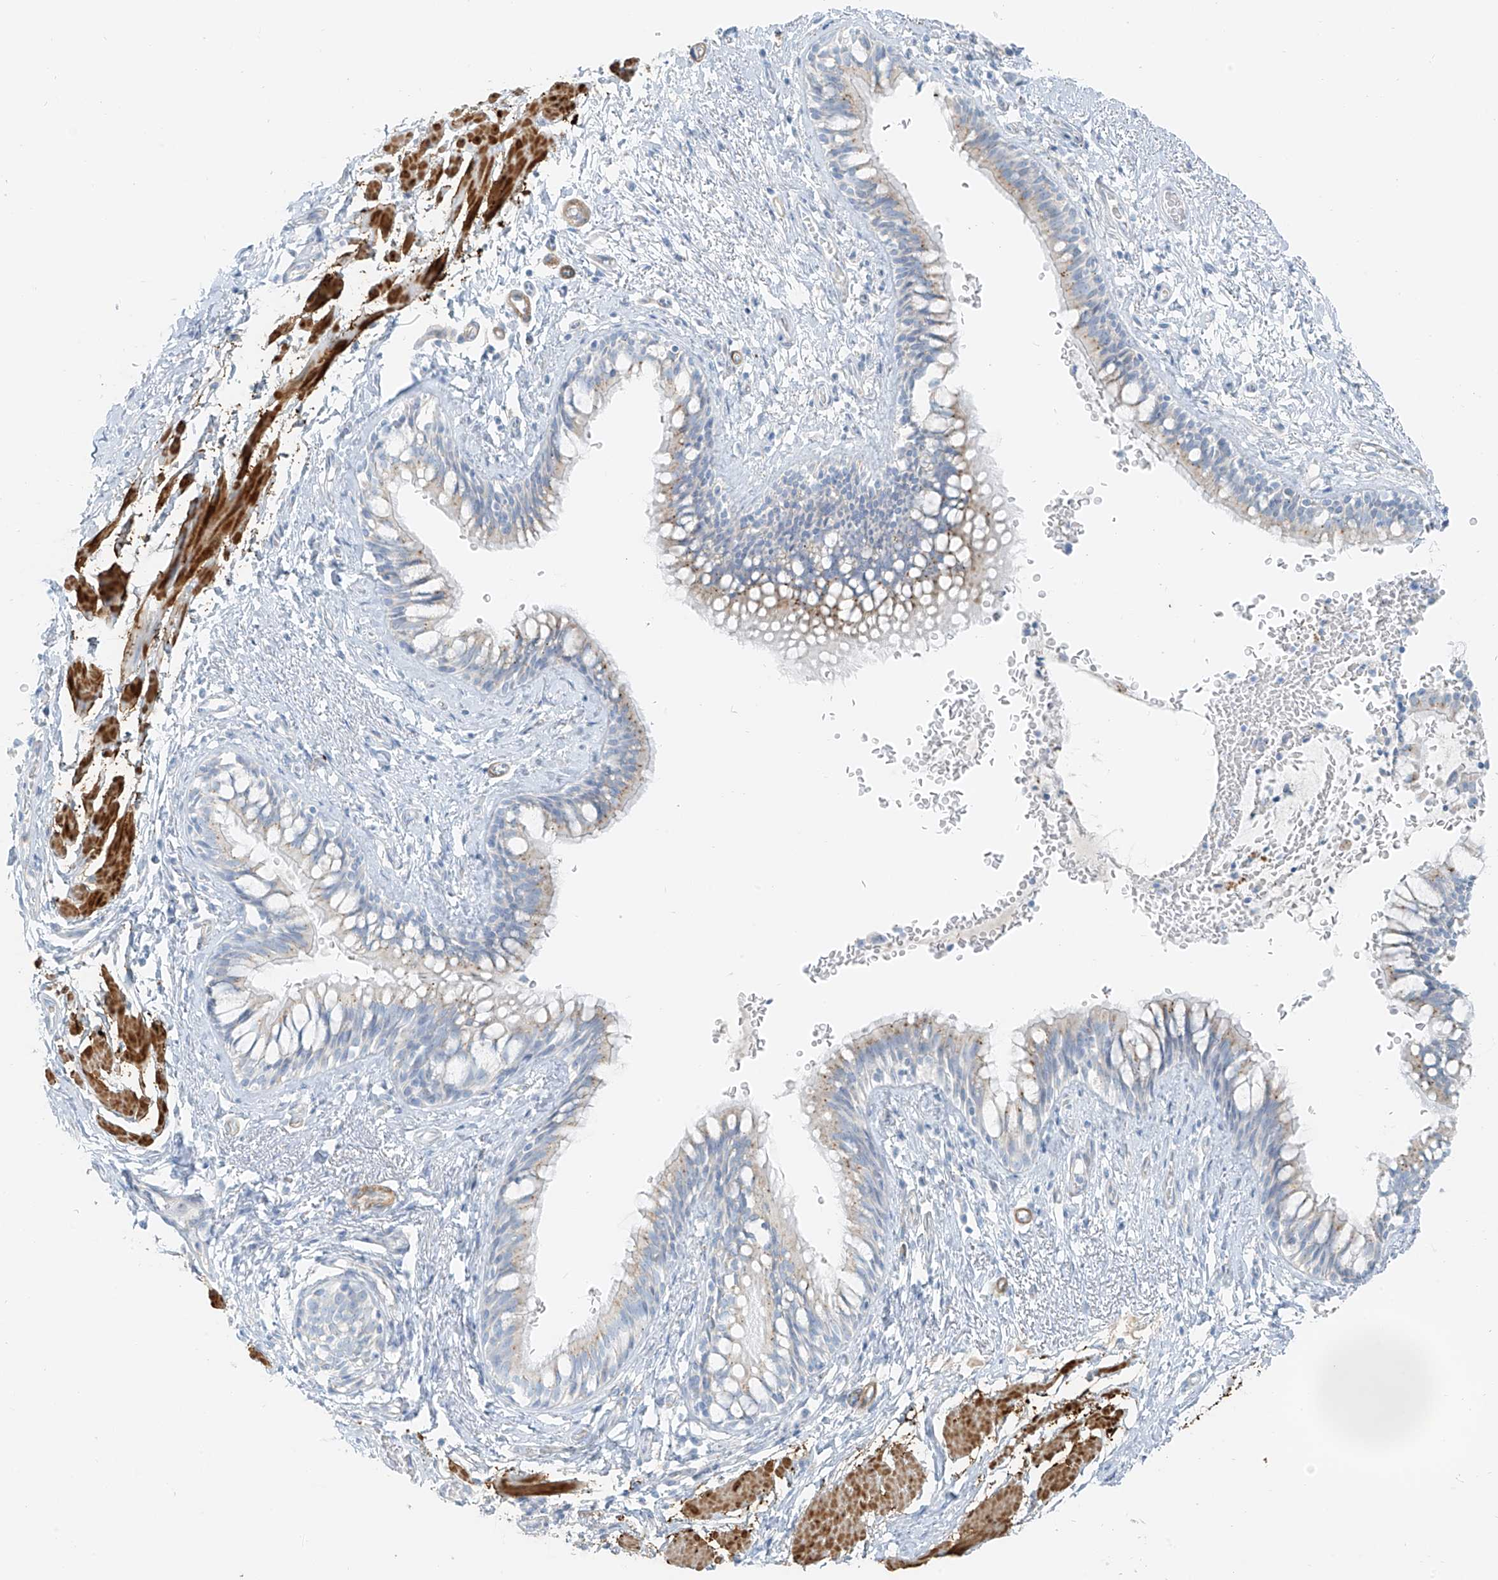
{"staining": {"intensity": "negative", "quantity": "none", "location": "none"}, "tissue": "bronchus", "cell_type": "Respiratory epithelial cells", "image_type": "normal", "snomed": [{"axis": "morphology", "description": "Normal tissue, NOS"}, {"axis": "topography", "description": "Cartilage tissue"}, {"axis": "topography", "description": "Bronchus"}], "caption": "The image displays no significant staining in respiratory epithelial cells of bronchus. (Immunohistochemistry (ihc), brightfield microscopy, high magnification).", "gene": "SMCP", "patient": {"sex": "female", "age": 36}}